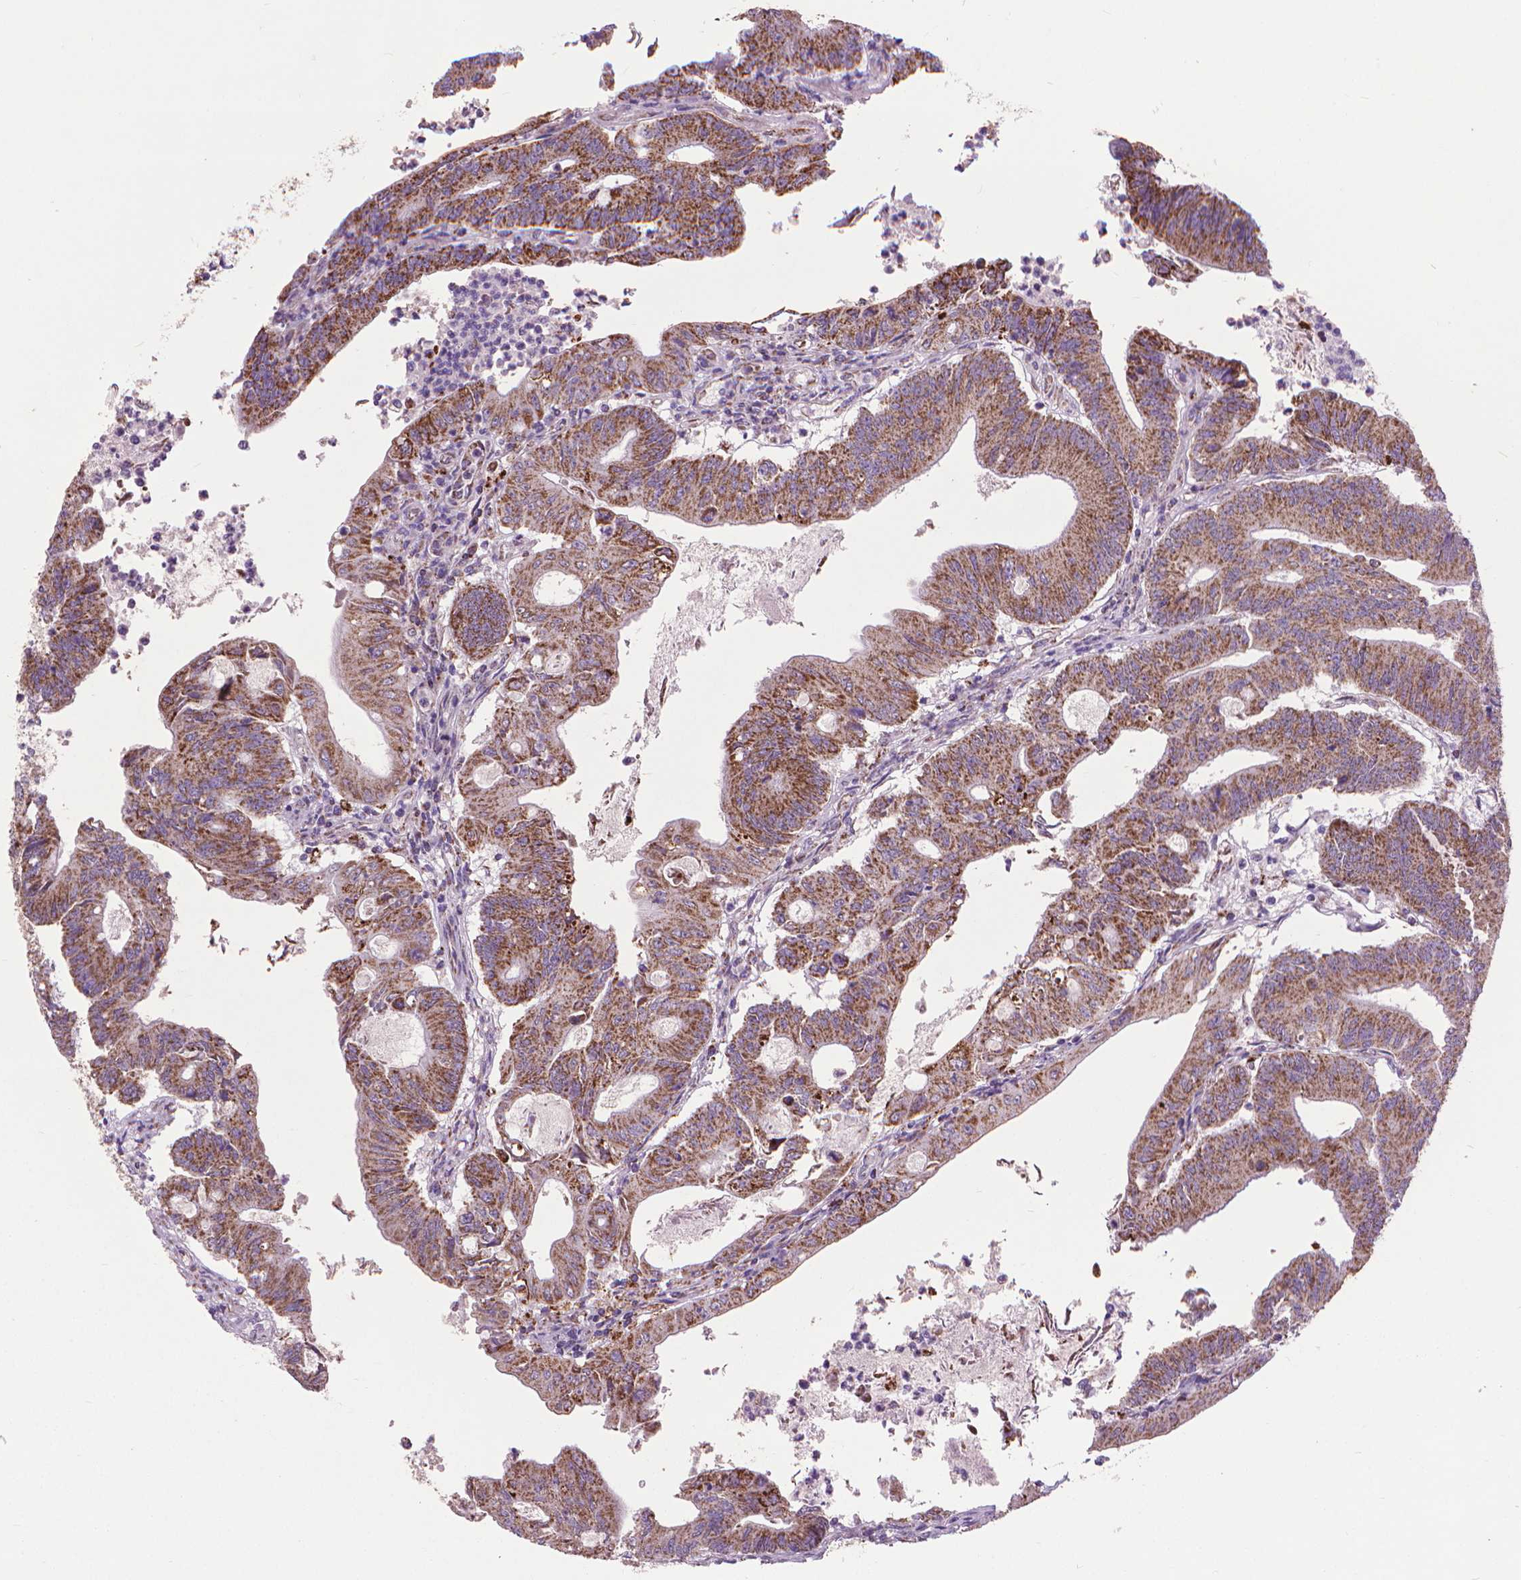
{"staining": {"intensity": "strong", "quantity": ">75%", "location": "cytoplasmic/membranous"}, "tissue": "colorectal cancer", "cell_type": "Tumor cells", "image_type": "cancer", "snomed": [{"axis": "morphology", "description": "Adenocarcinoma, NOS"}, {"axis": "topography", "description": "Colon"}], "caption": "The photomicrograph reveals staining of adenocarcinoma (colorectal), revealing strong cytoplasmic/membranous protein staining (brown color) within tumor cells.", "gene": "VDAC1", "patient": {"sex": "female", "age": 70}}